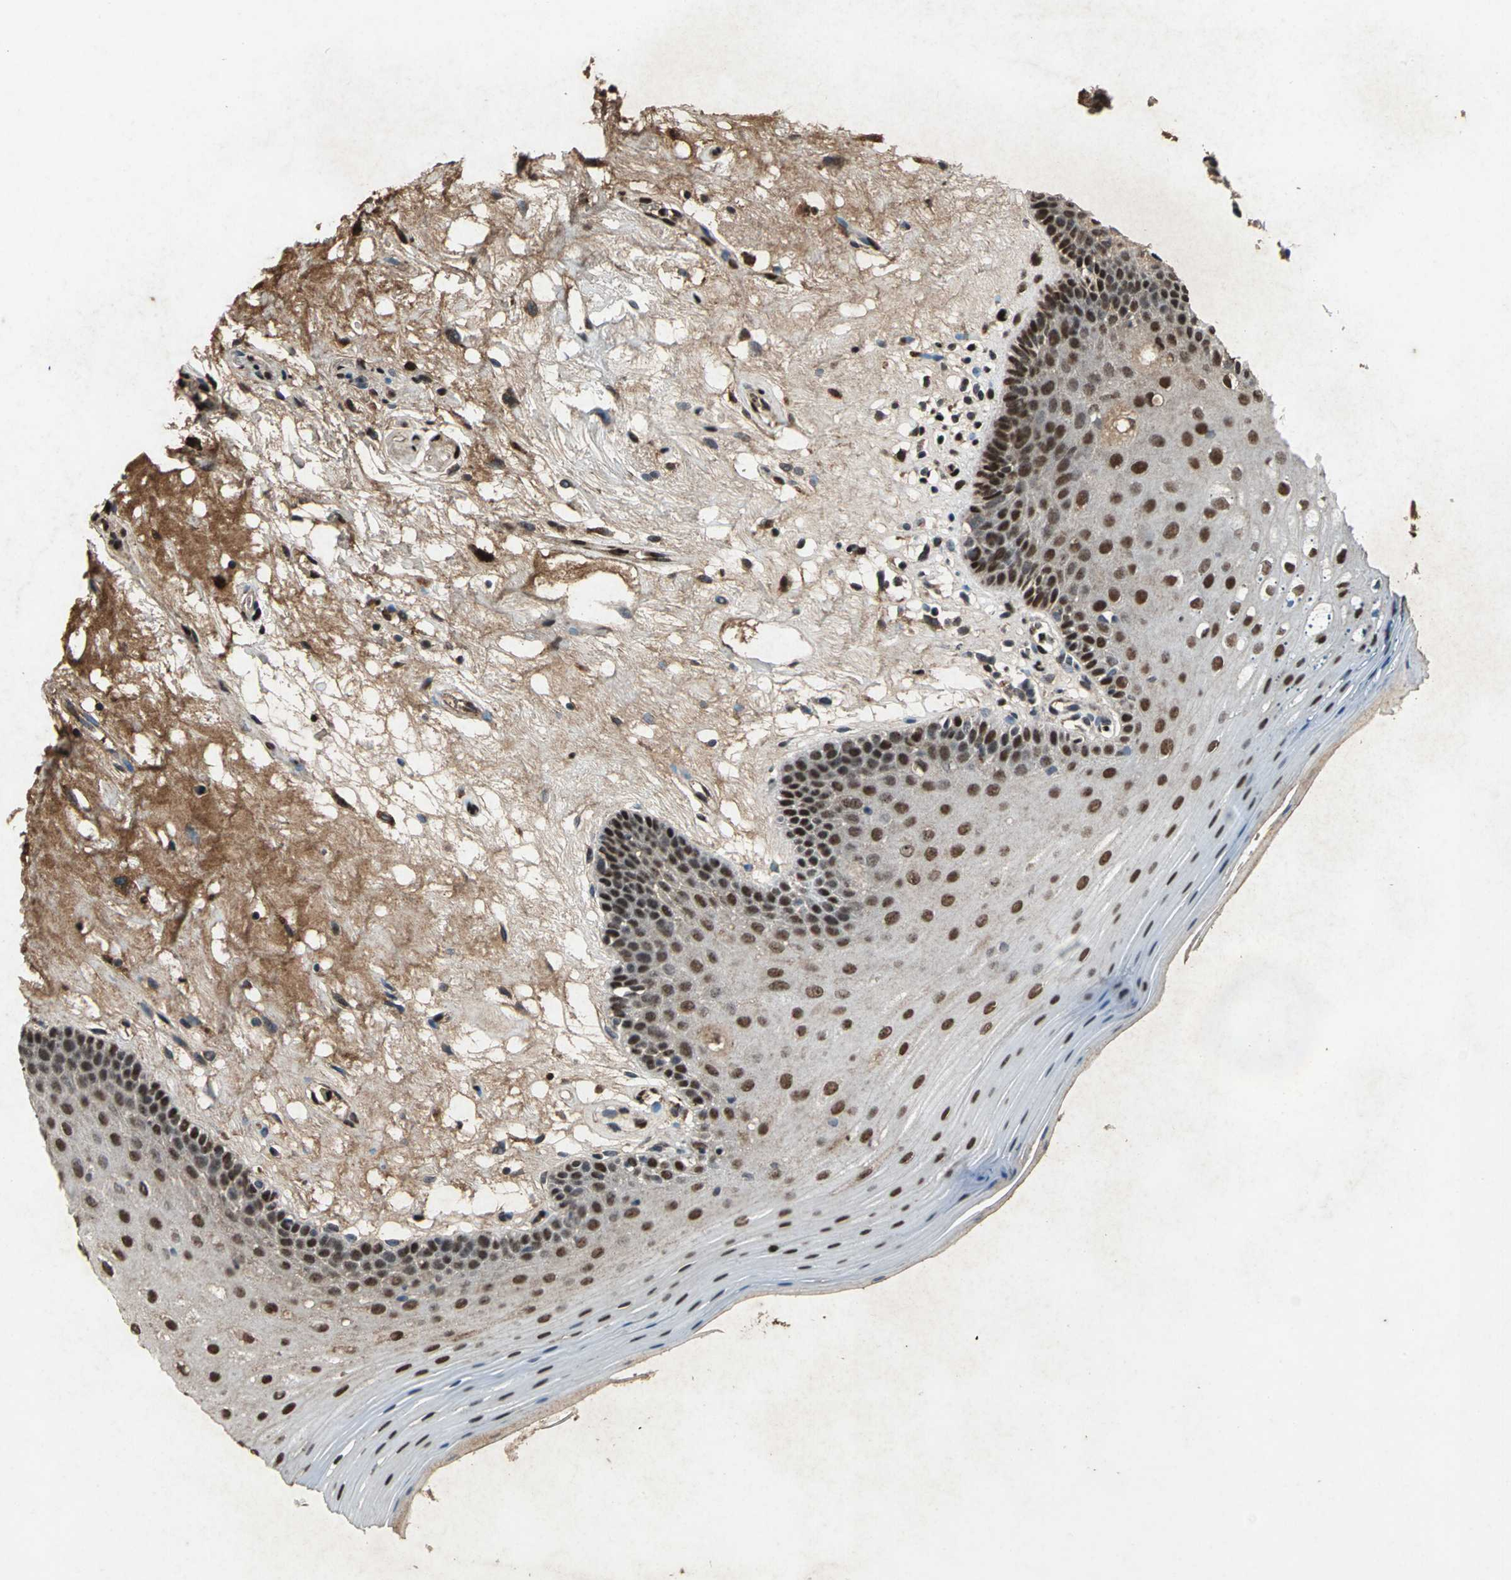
{"staining": {"intensity": "moderate", "quantity": ">75%", "location": "nuclear"}, "tissue": "oral mucosa", "cell_type": "Squamous epithelial cells", "image_type": "normal", "snomed": [{"axis": "morphology", "description": "Normal tissue, NOS"}, {"axis": "morphology", "description": "Squamous cell carcinoma, NOS"}, {"axis": "topography", "description": "Skeletal muscle"}, {"axis": "topography", "description": "Oral tissue"}, {"axis": "topography", "description": "Head-Neck"}], "caption": "Protein staining by IHC displays moderate nuclear expression in approximately >75% of squamous epithelial cells in normal oral mucosa. The staining was performed using DAB (3,3'-diaminobenzidine) to visualize the protein expression in brown, while the nuclei were stained in blue with hematoxylin (Magnification: 20x).", "gene": "ANP32A", "patient": {"sex": "male", "age": 71}}